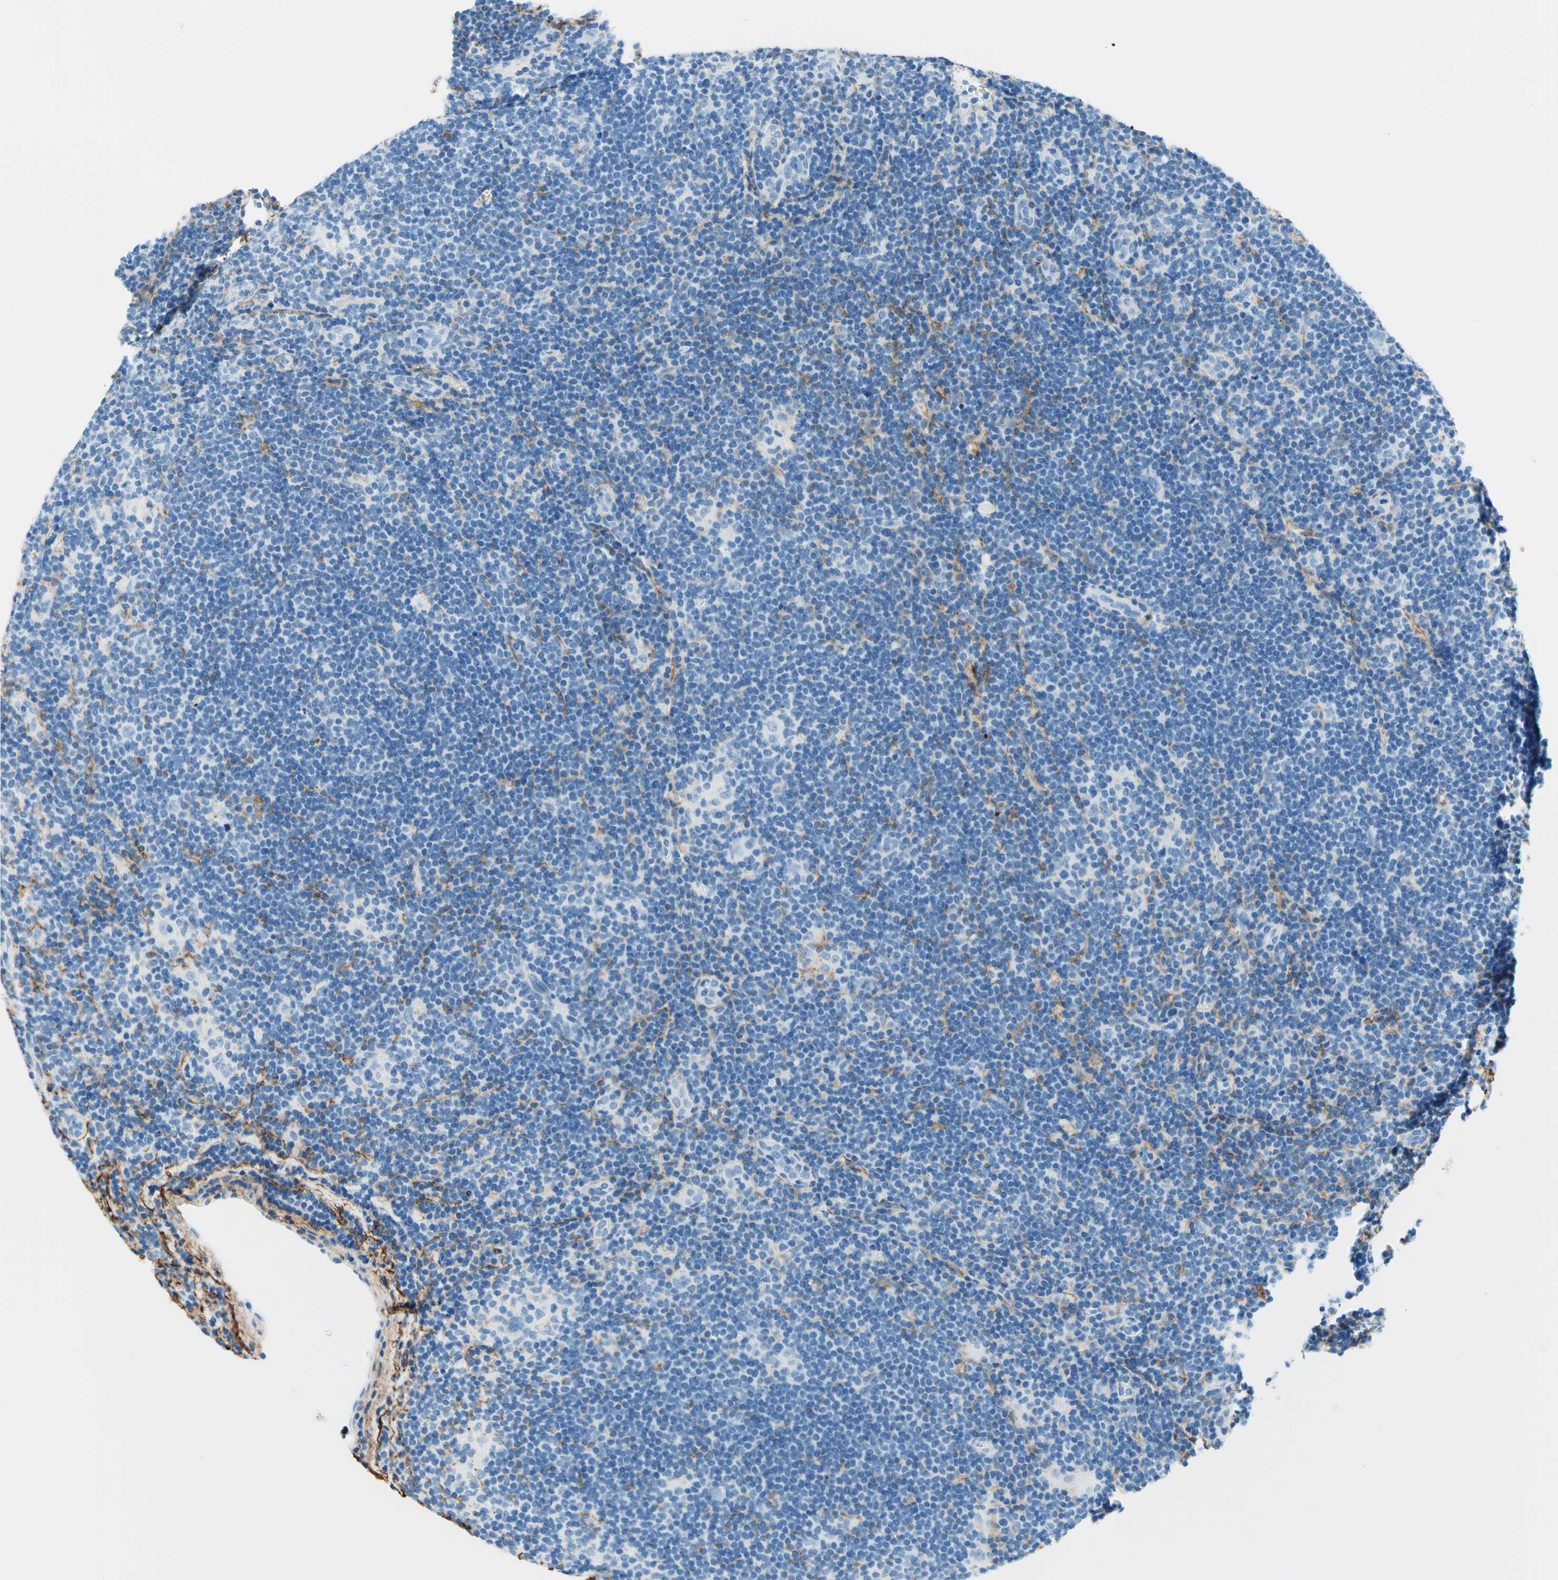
{"staining": {"intensity": "negative", "quantity": "none", "location": "none"}, "tissue": "lymphoma", "cell_type": "Tumor cells", "image_type": "cancer", "snomed": [{"axis": "morphology", "description": "Hodgkin's disease, NOS"}, {"axis": "topography", "description": "Lymph node"}], "caption": "The photomicrograph exhibits no staining of tumor cells in Hodgkin's disease.", "gene": "MFAP5", "patient": {"sex": "female", "age": 57}}